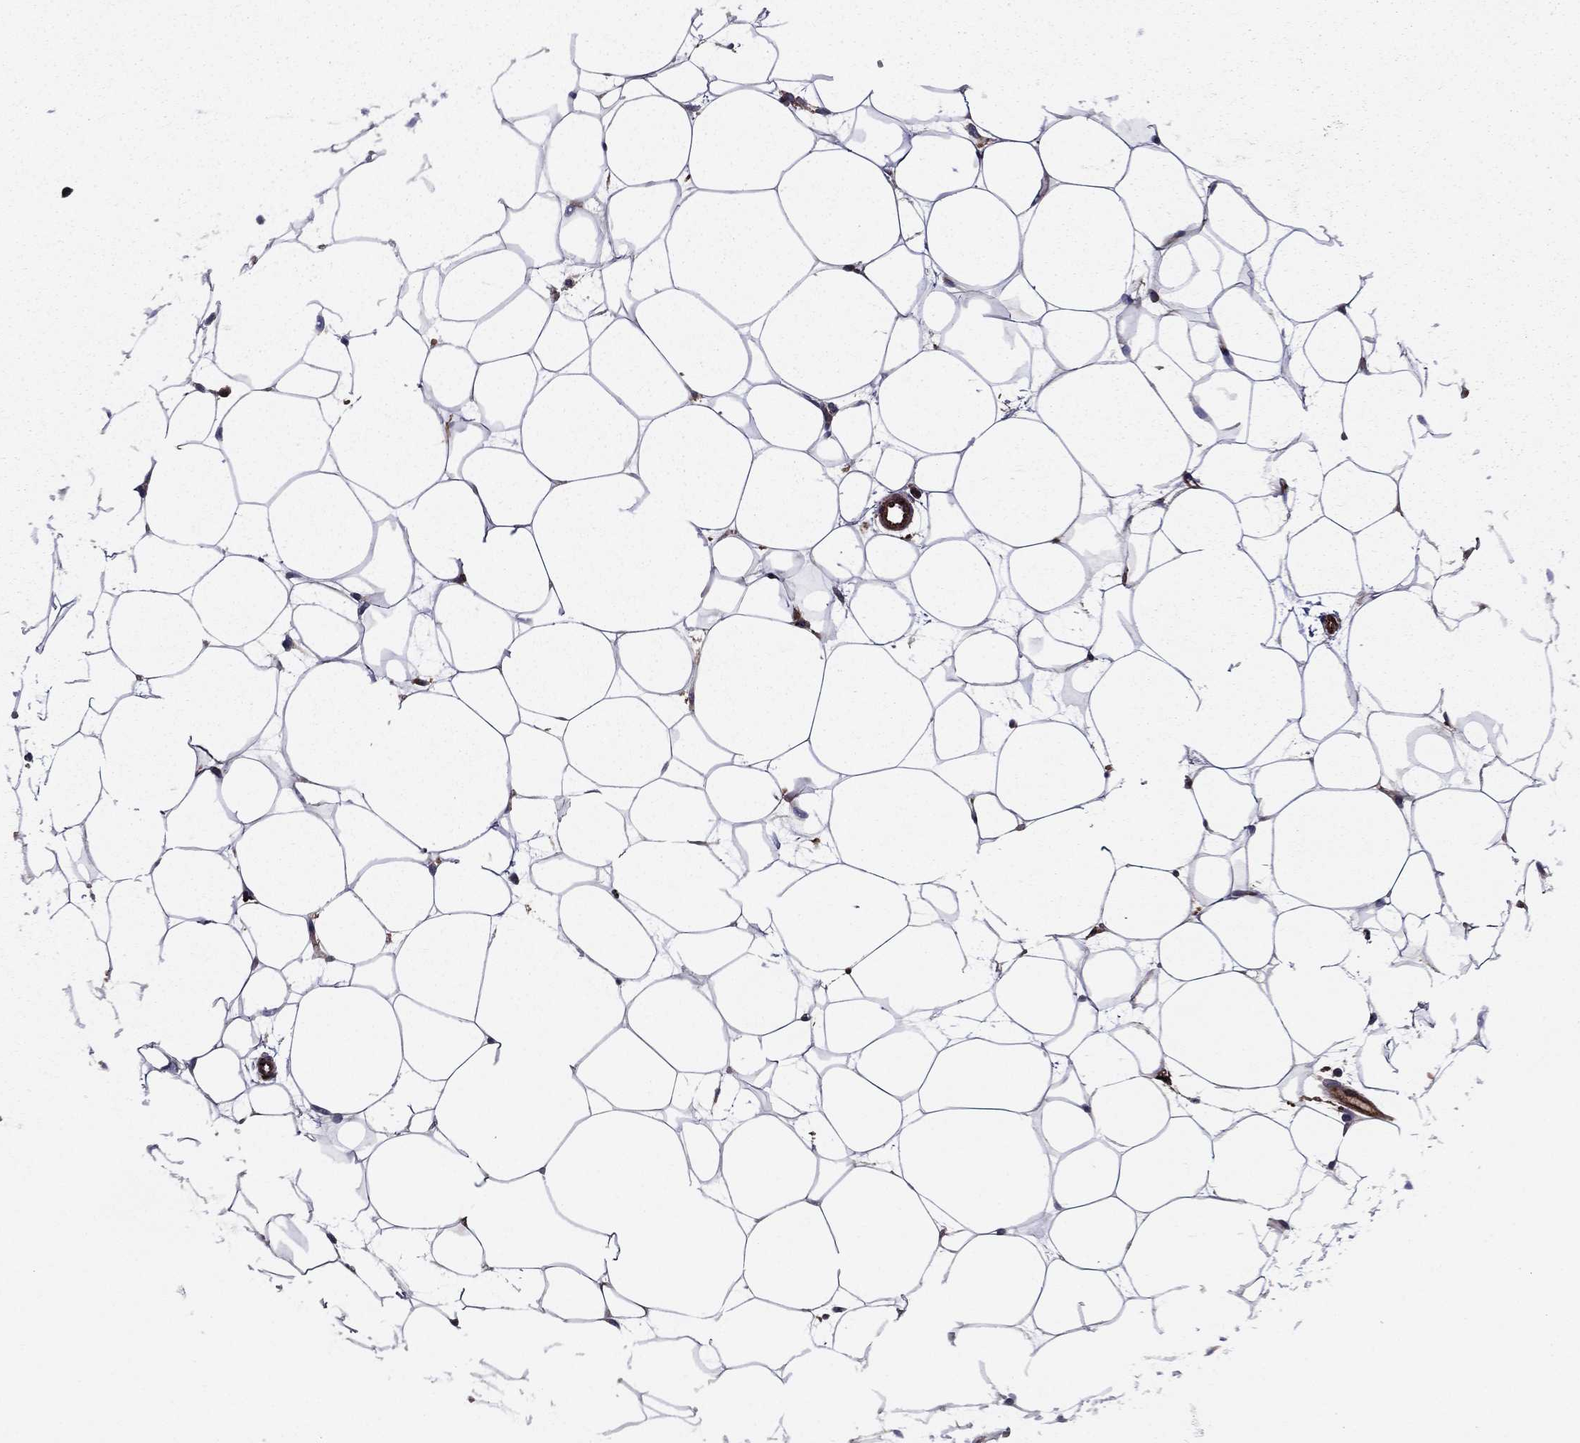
{"staining": {"intensity": "negative", "quantity": "none", "location": "none"}, "tissue": "breast", "cell_type": "Adipocytes", "image_type": "normal", "snomed": [{"axis": "morphology", "description": "Normal tissue, NOS"}, {"axis": "topography", "description": "Breast"}], "caption": "The photomicrograph displays no significant positivity in adipocytes of breast. Brightfield microscopy of immunohistochemistry (IHC) stained with DAB (brown) and hematoxylin (blue), captured at high magnification.", "gene": "EHBP1L1", "patient": {"sex": "female", "age": 37}}